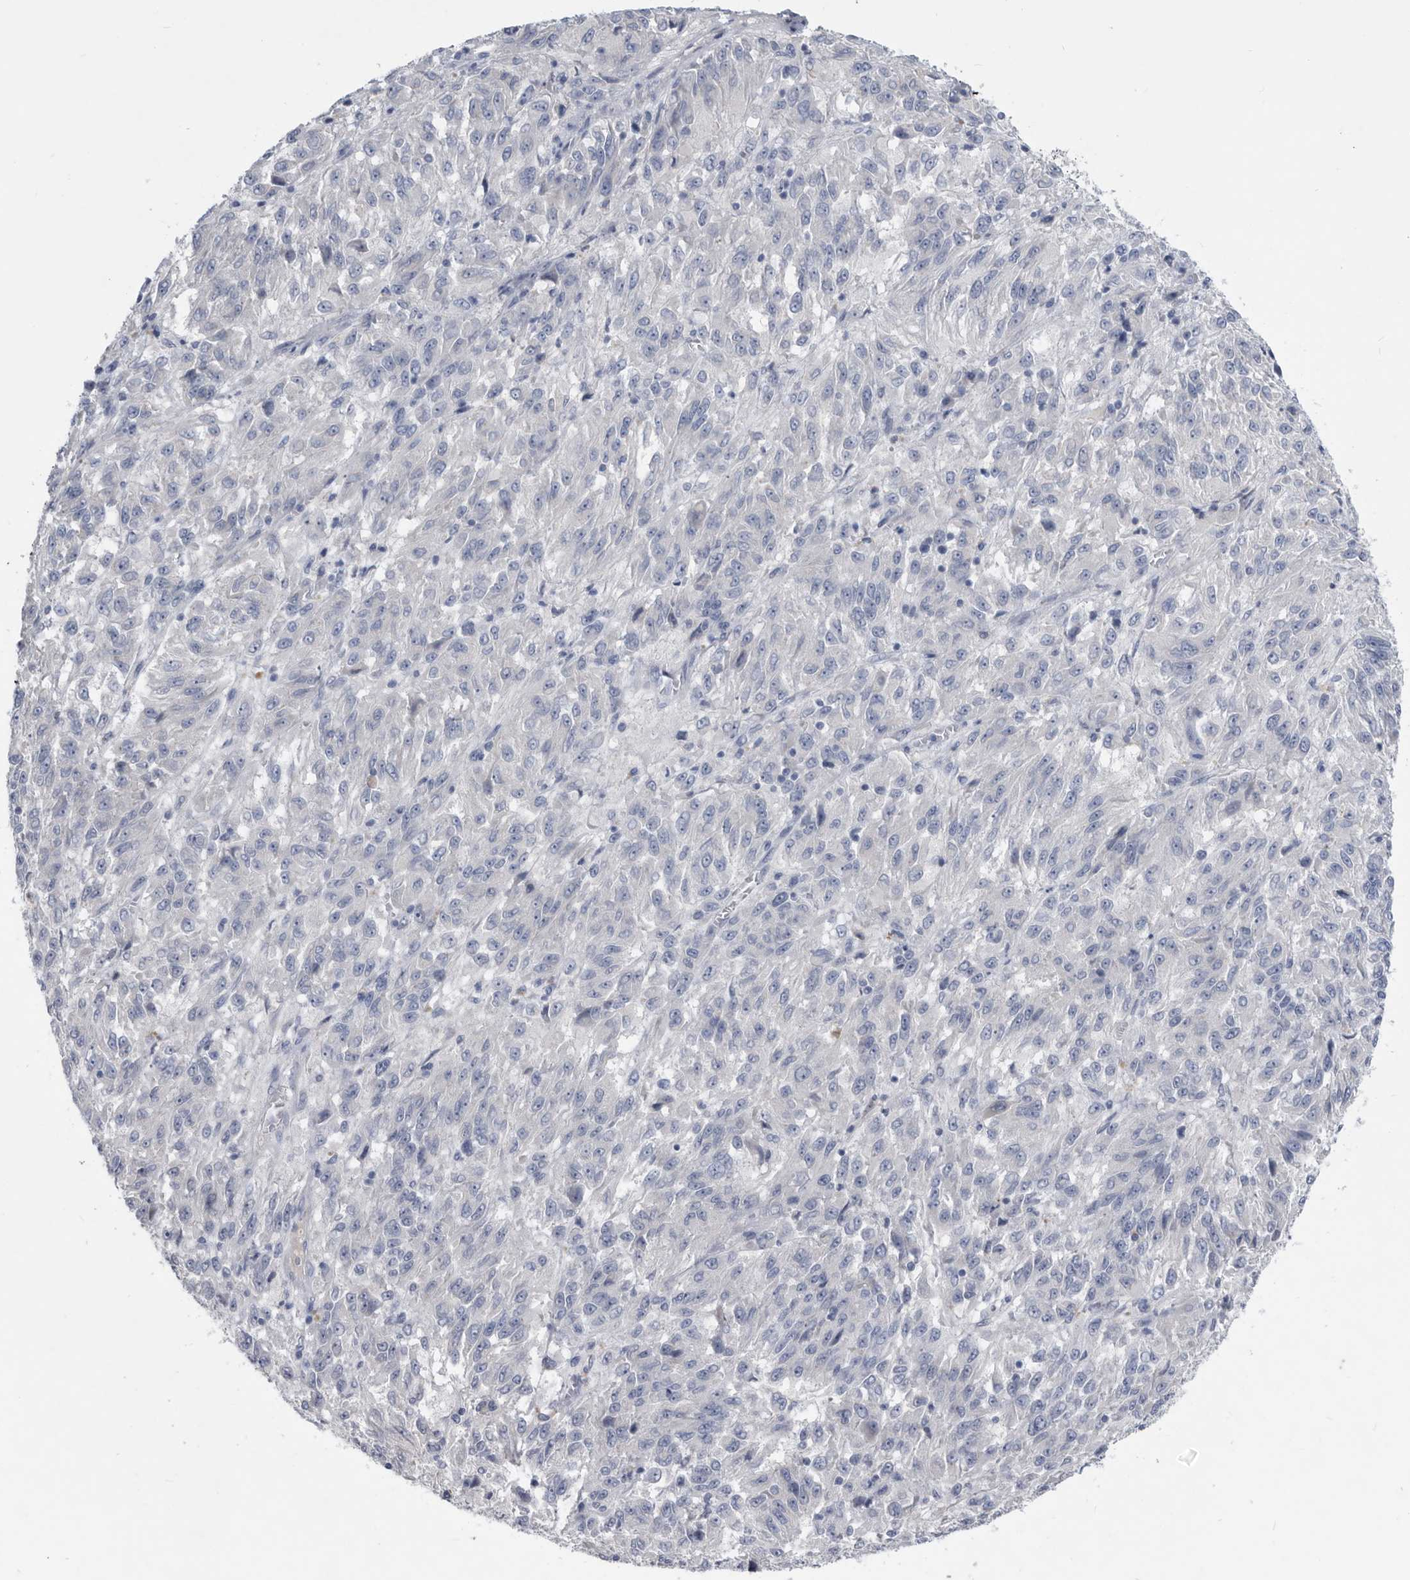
{"staining": {"intensity": "negative", "quantity": "none", "location": "none"}, "tissue": "melanoma", "cell_type": "Tumor cells", "image_type": "cancer", "snomed": [{"axis": "morphology", "description": "Malignant melanoma, Metastatic site"}, {"axis": "topography", "description": "Lung"}], "caption": "A micrograph of melanoma stained for a protein shows no brown staining in tumor cells. Brightfield microscopy of IHC stained with DAB (3,3'-diaminobenzidine) (brown) and hematoxylin (blue), captured at high magnification.", "gene": "BTBD6", "patient": {"sex": "male", "age": 64}}